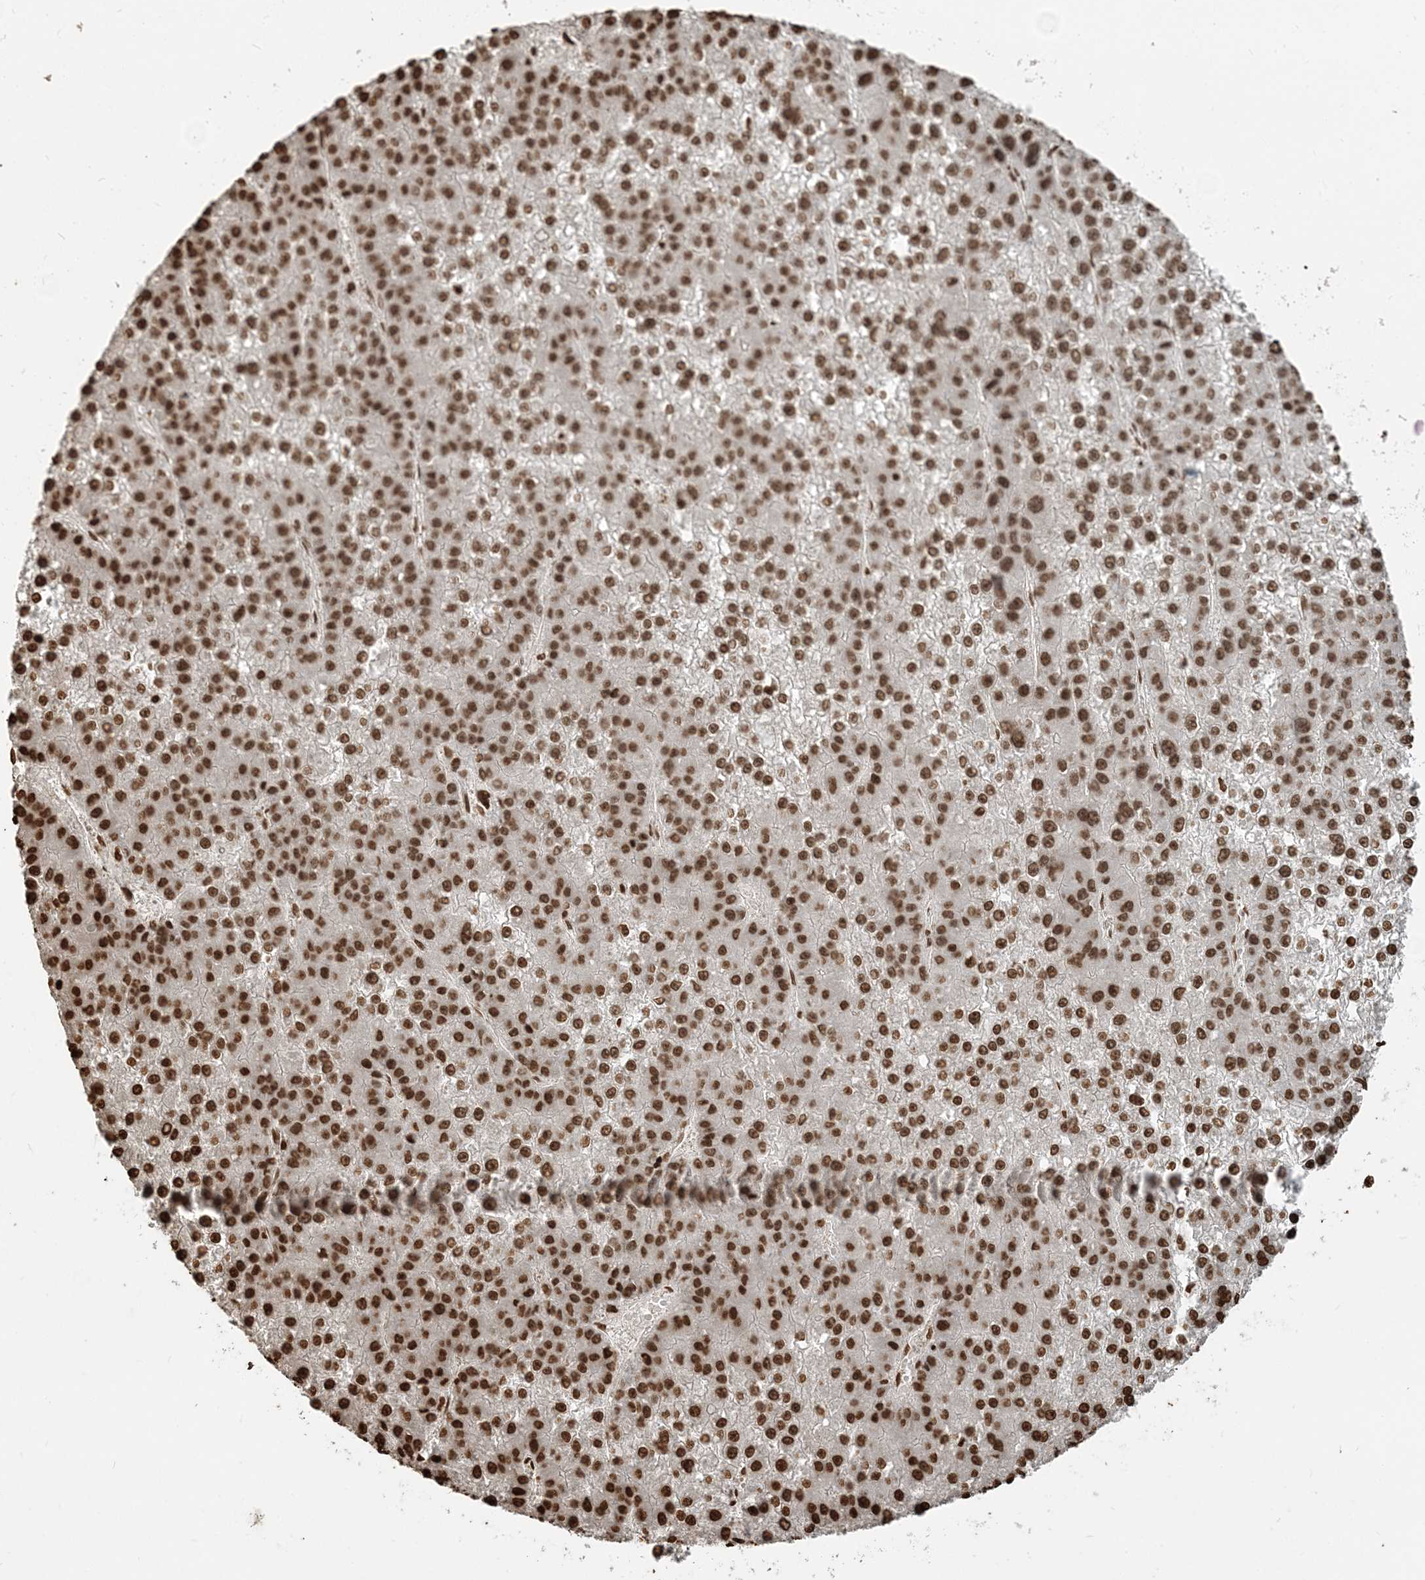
{"staining": {"intensity": "strong", "quantity": ">75%", "location": "nuclear"}, "tissue": "liver cancer", "cell_type": "Tumor cells", "image_type": "cancer", "snomed": [{"axis": "morphology", "description": "Carcinoma, Hepatocellular, NOS"}, {"axis": "topography", "description": "Liver"}], "caption": "The immunohistochemical stain shows strong nuclear positivity in tumor cells of hepatocellular carcinoma (liver) tissue. Using DAB (3,3'-diaminobenzidine) (brown) and hematoxylin (blue) stains, captured at high magnification using brightfield microscopy.", "gene": "H3-3B", "patient": {"sex": "female", "age": 73}}